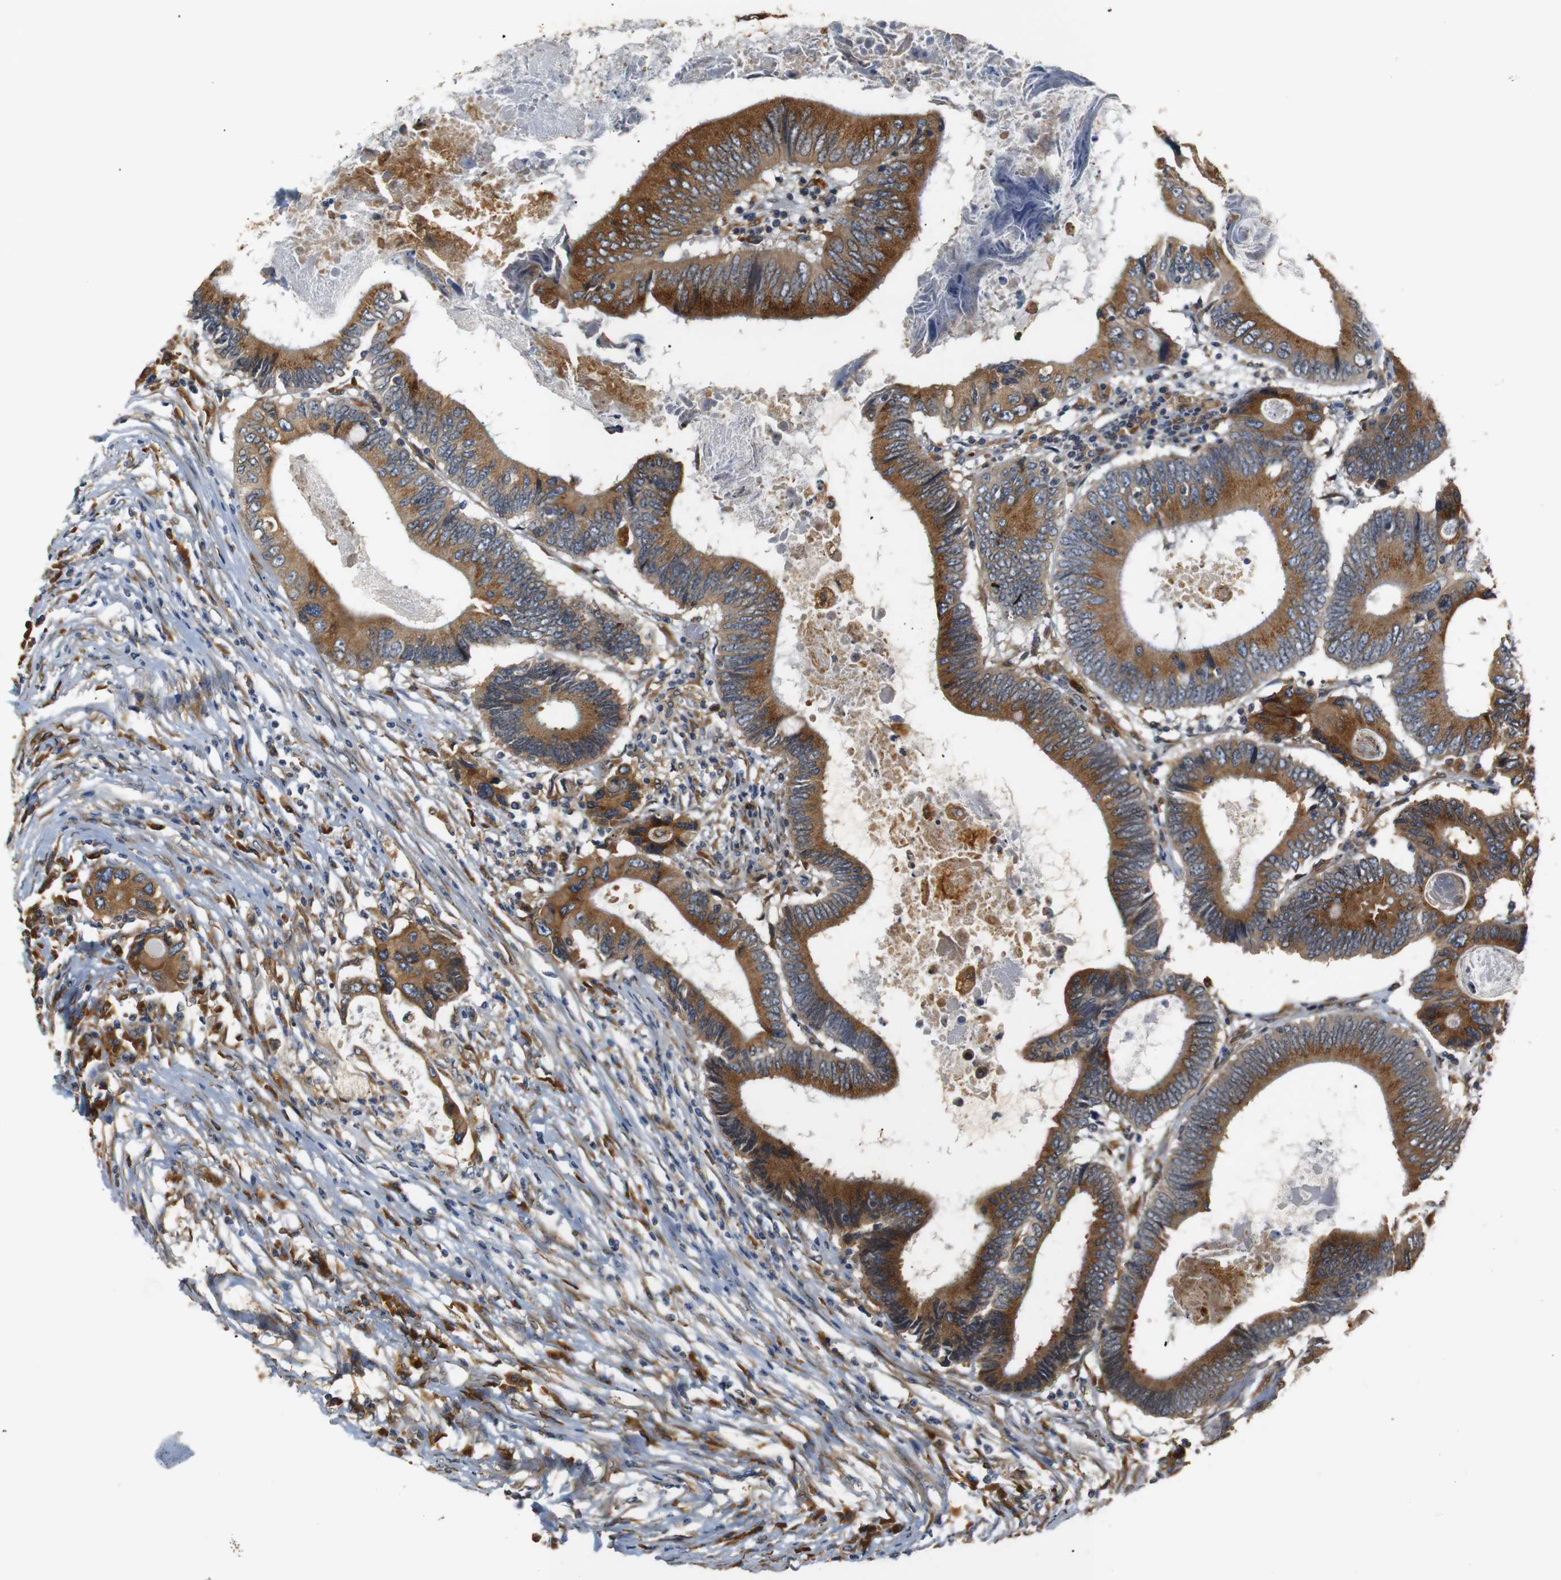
{"staining": {"intensity": "strong", "quantity": ">75%", "location": "cytoplasmic/membranous"}, "tissue": "colorectal cancer", "cell_type": "Tumor cells", "image_type": "cancer", "snomed": [{"axis": "morphology", "description": "Adenocarcinoma, NOS"}, {"axis": "topography", "description": "Colon"}], "caption": "Immunohistochemical staining of colorectal cancer (adenocarcinoma) displays high levels of strong cytoplasmic/membranous protein staining in approximately >75% of tumor cells. Immunohistochemistry (ihc) stains the protein in brown and the nuclei are stained blue.", "gene": "TMED2", "patient": {"sex": "female", "age": 78}}